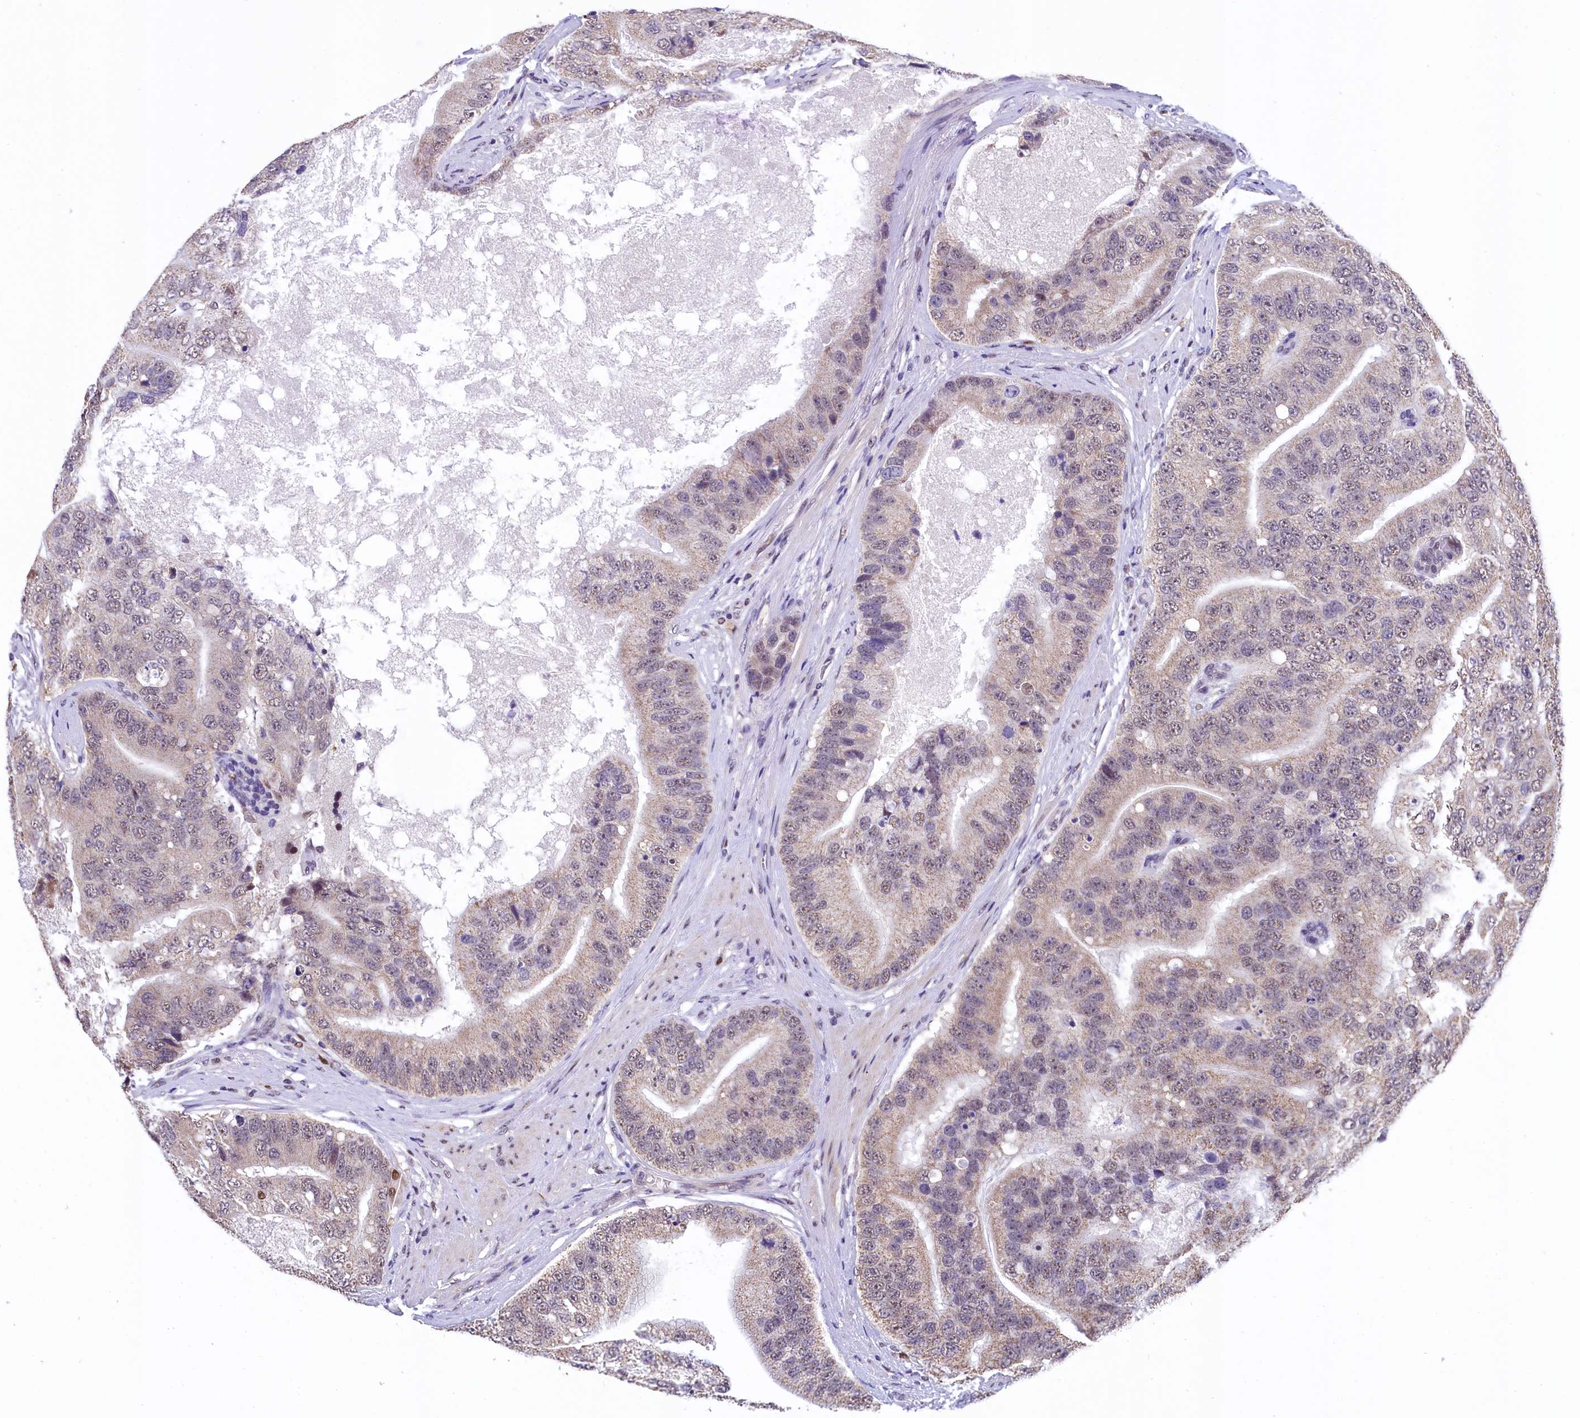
{"staining": {"intensity": "weak", "quantity": "25%-75%", "location": "nuclear"}, "tissue": "prostate cancer", "cell_type": "Tumor cells", "image_type": "cancer", "snomed": [{"axis": "morphology", "description": "Adenocarcinoma, High grade"}, {"axis": "topography", "description": "Prostate"}], "caption": "Protein analysis of prostate cancer (adenocarcinoma (high-grade)) tissue demonstrates weak nuclear staining in about 25%-75% of tumor cells. The protein is shown in brown color, while the nuclei are stained blue.", "gene": "HECTD4", "patient": {"sex": "male", "age": 70}}